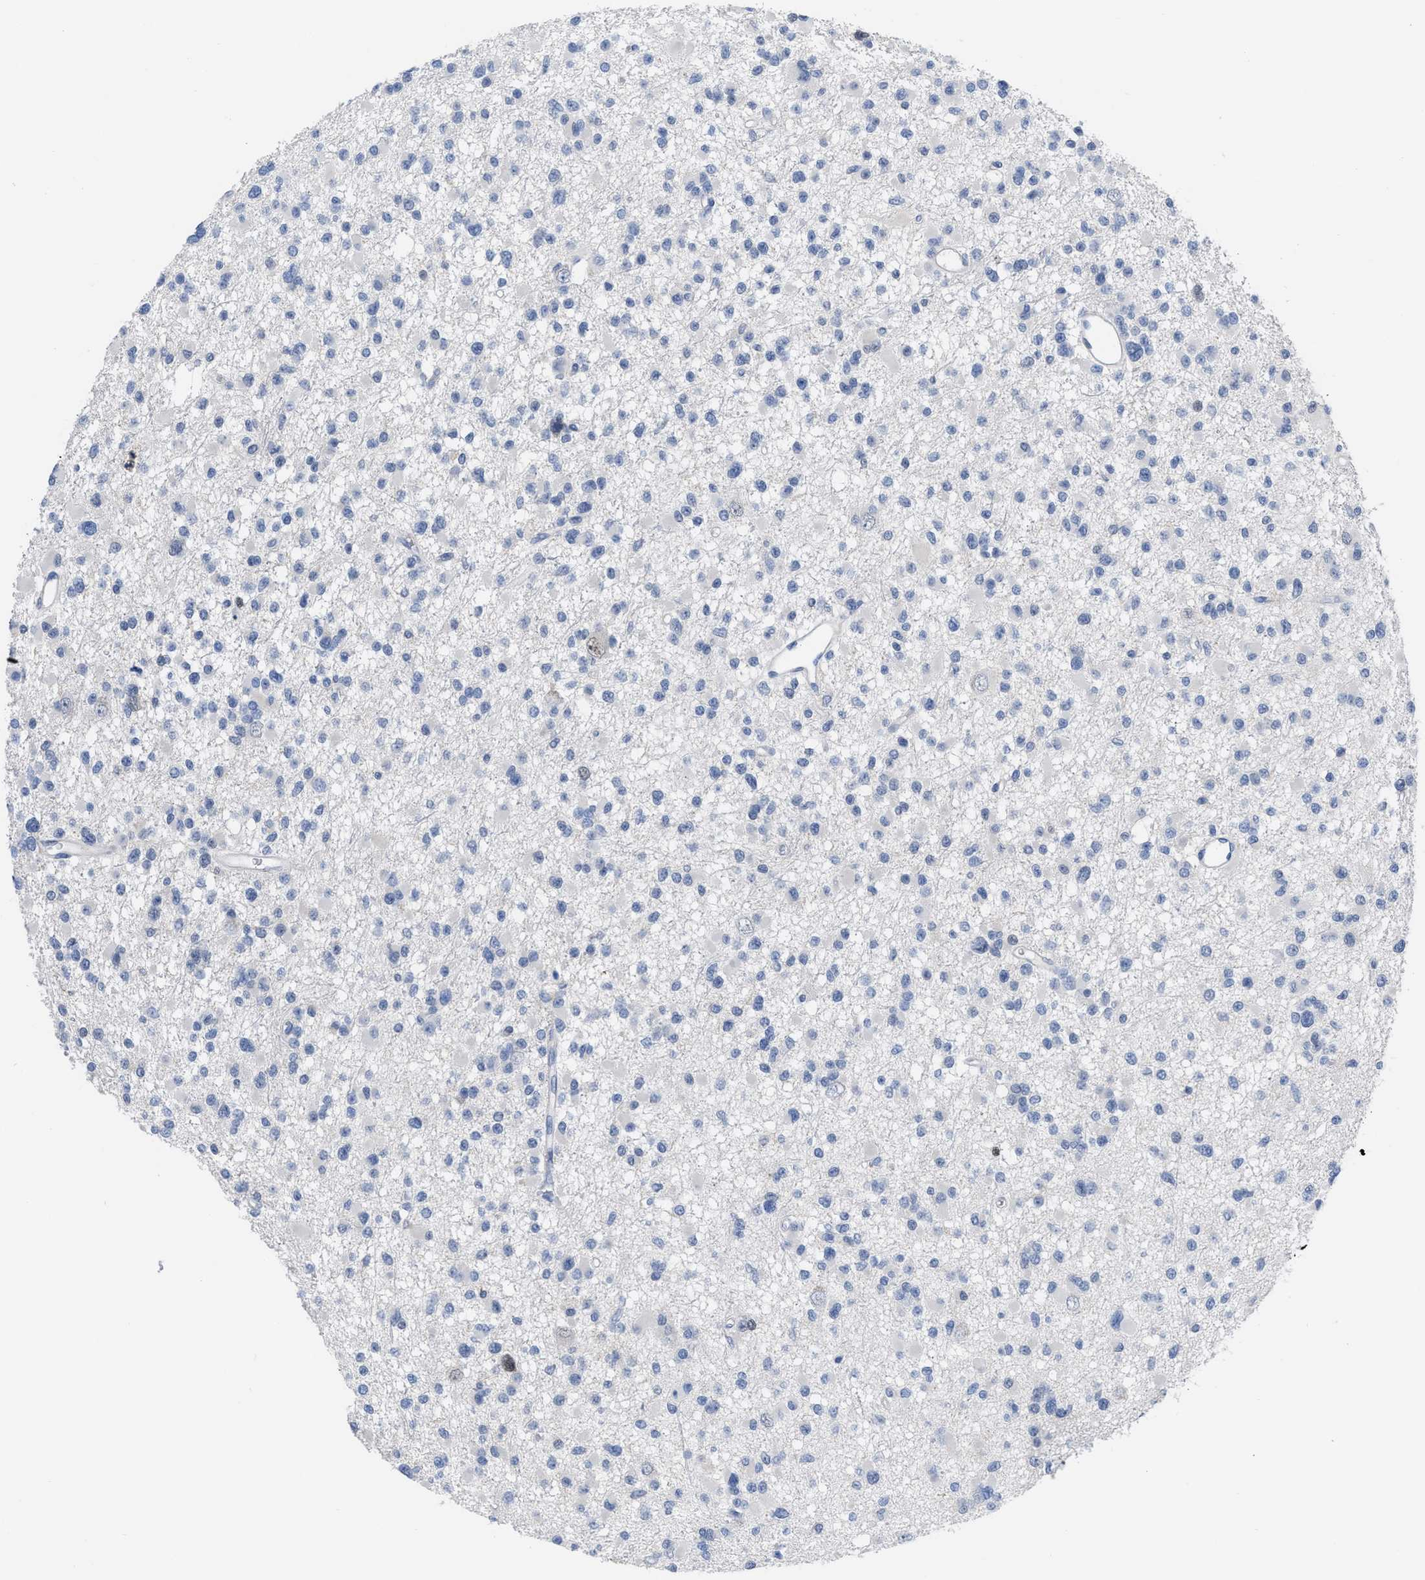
{"staining": {"intensity": "negative", "quantity": "none", "location": "none"}, "tissue": "glioma", "cell_type": "Tumor cells", "image_type": "cancer", "snomed": [{"axis": "morphology", "description": "Glioma, malignant, Low grade"}, {"axis": "topography", "description": "Brain"}], "caption": "Protein analysis of glioma demonstrates no significant expression in tumor cells.", "gene": "PRMT2", "patient": {"sex": "female", "age": 22}}